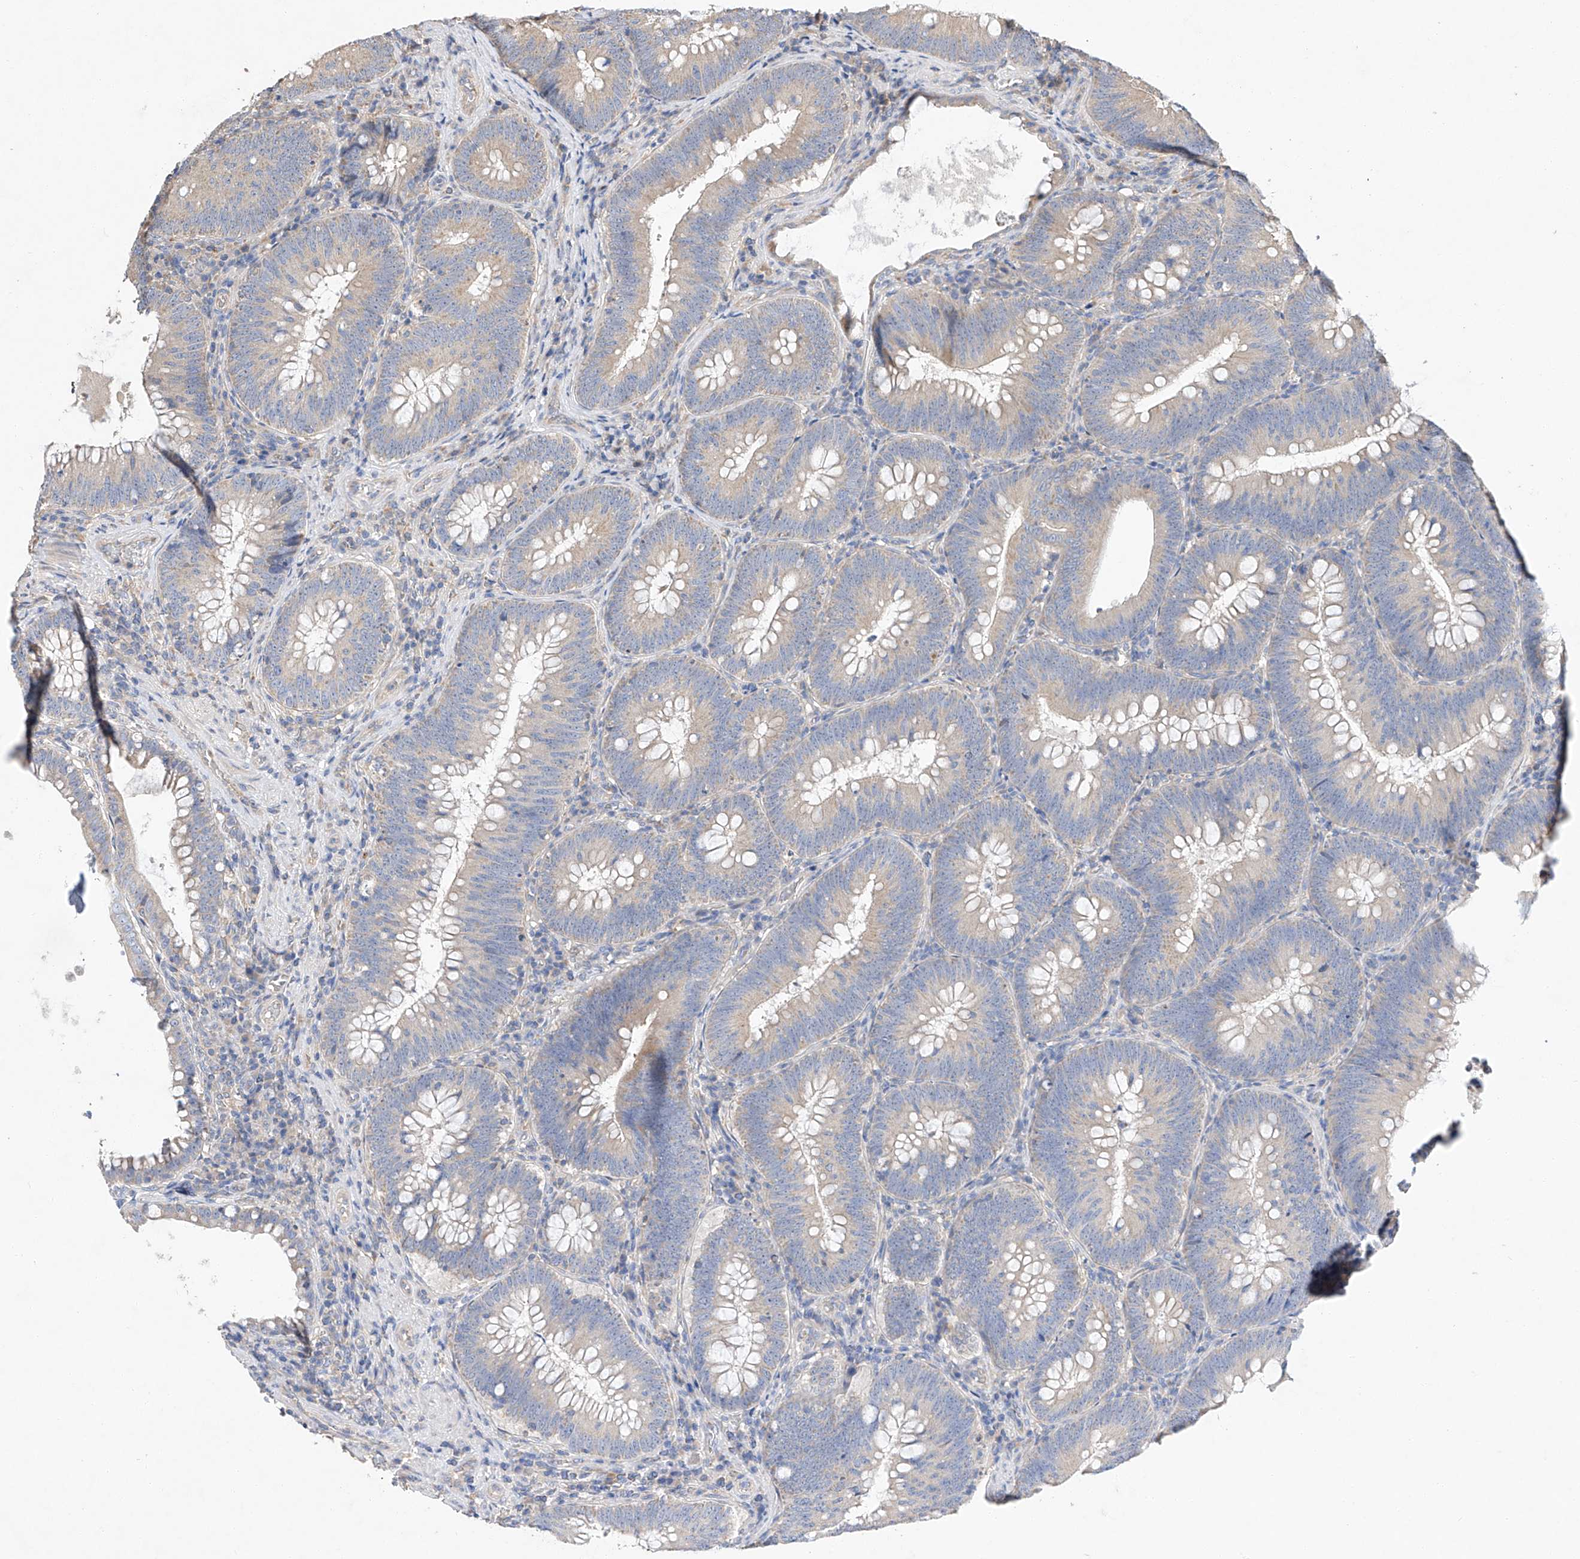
{"staining": {"intensity": "negative", "quantity": "none", "location": "none"}, "tissue": "colorectal cancer", "cell_type": "Tumor cells", "image_type": "cancer", "snomed": [{"axis": "morphology", "description": "Normal tissue, NOS"}, {"axis": "topography", "description": "Colon"}], "caption": "The image exhibits no staining of tumor cells in colorectal cancer.", "gene": "AMD1", "patient": {"sex": "female", "age": 82}}